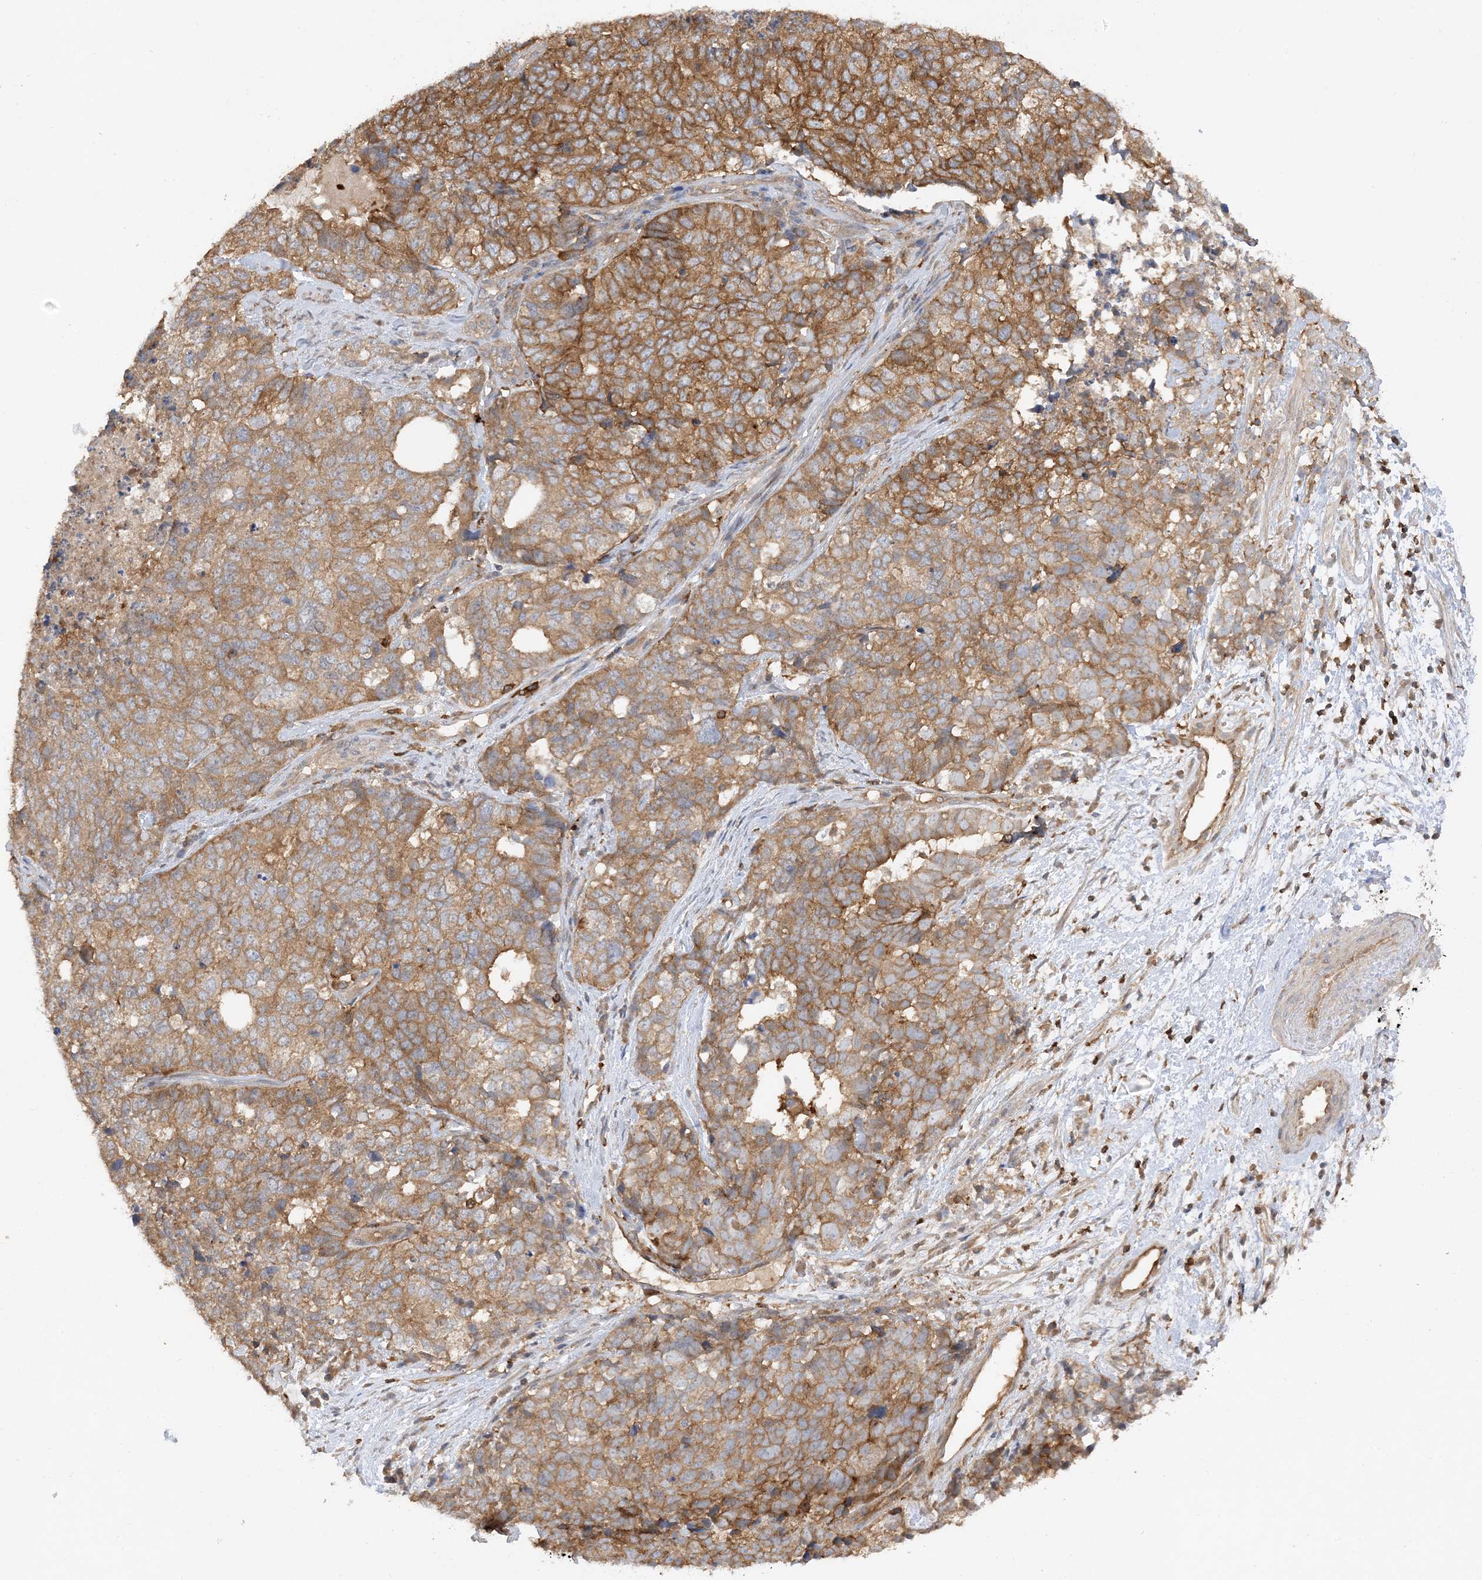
{"staining": {"intensity": "moderate", "quantity": ">75%", "location": "cytoplasmic/membranous"}, "tissue": "cervical cancer", "cell_type": "Tumor cells", "image_type": "cancer", "snomed": [{"axis": "morphology", "description": "Squamous cell carcinoma, NOS"}, {"axis": "topography", "description": "Cervix"}], "caption": "Immunohistochemistry (IHC) of cervical cancer reveals medium levels of moderate cytoplasmic/membranous staining in approximately >75% of tumor cells. The protein is shown in brown color, while the nuclei are stained blue.", "gene": "PHACTR2", "patient": {"sex": "female", "age": 63}}